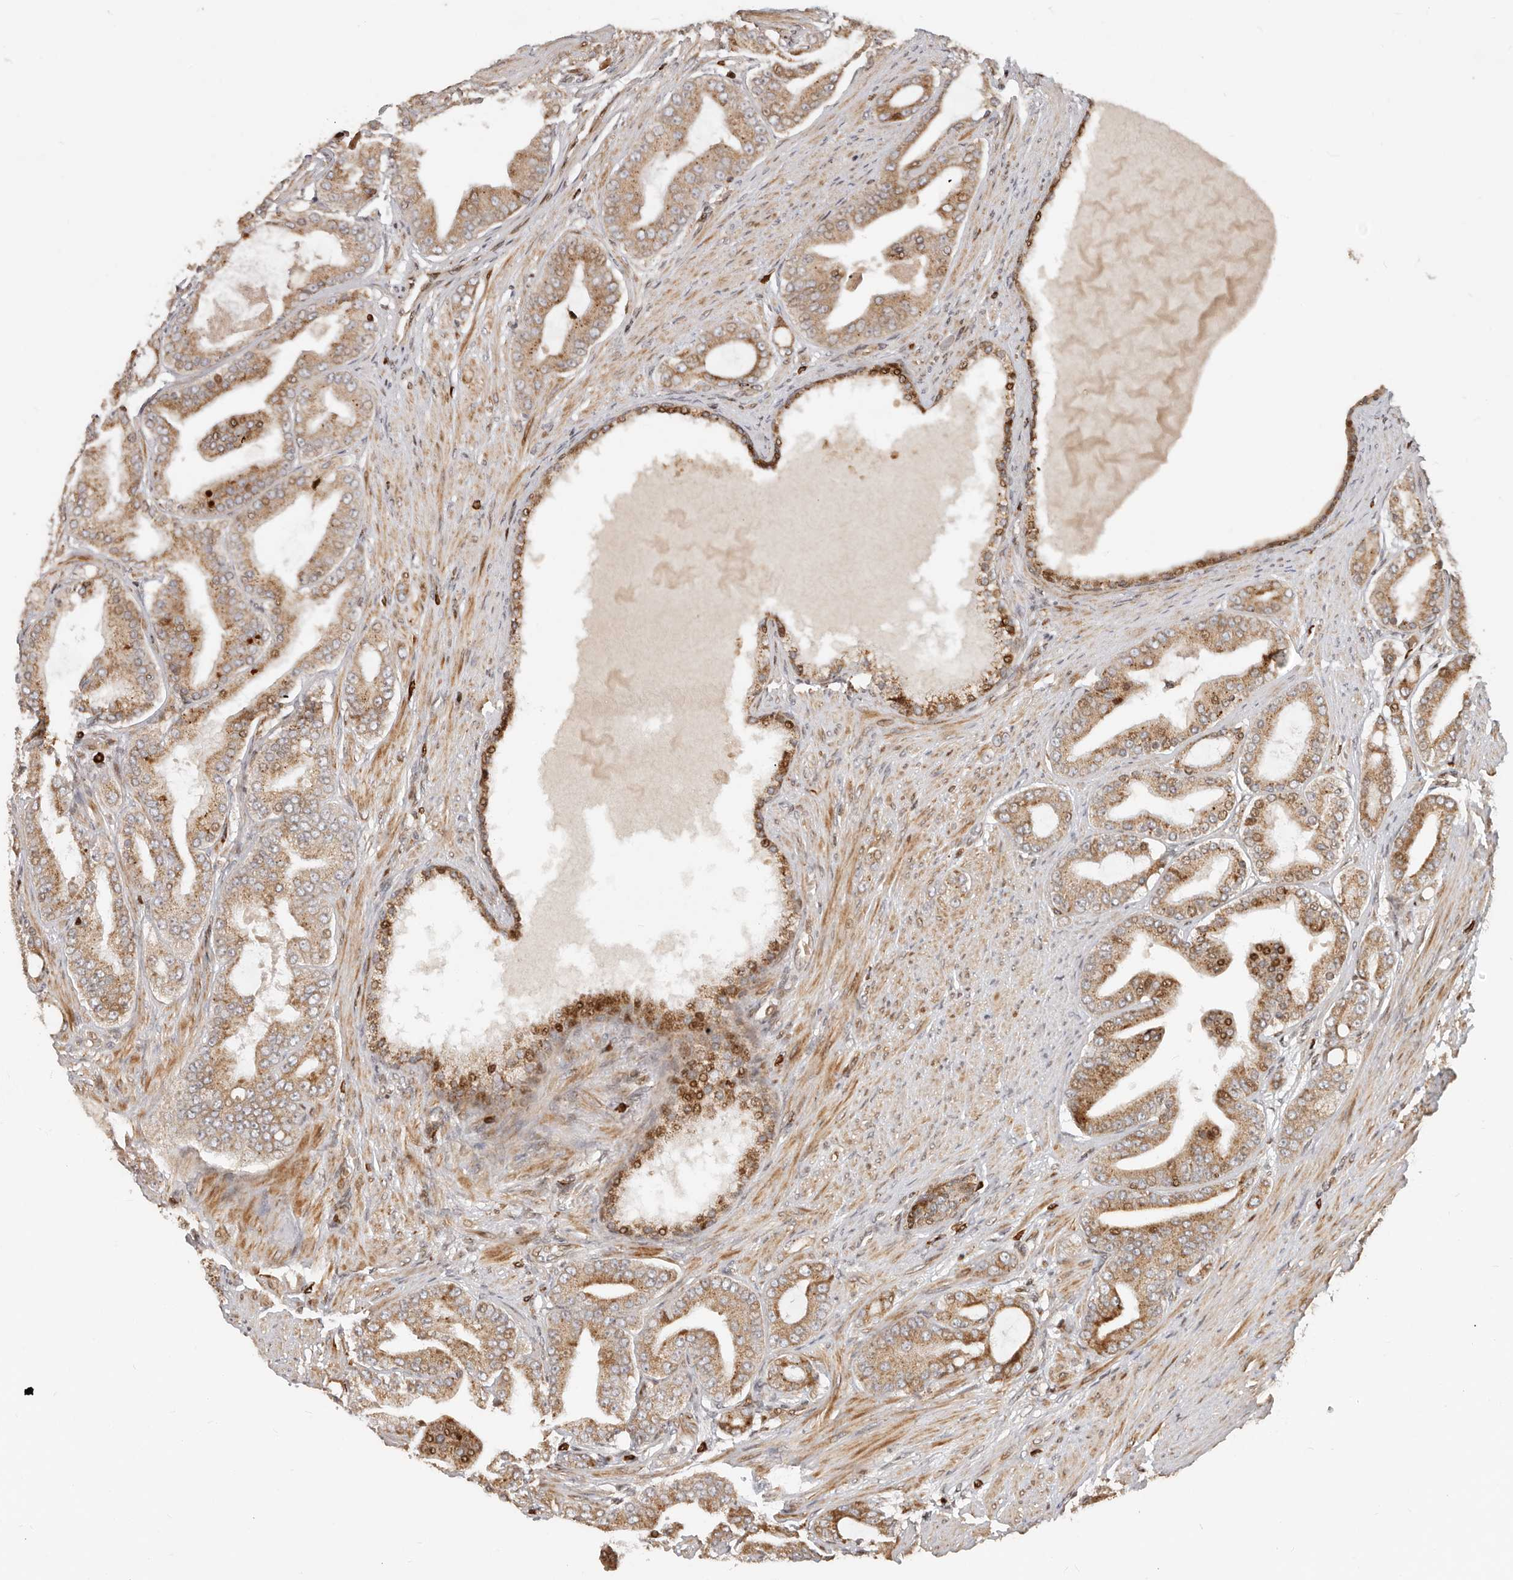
{"staining": {"intensity": "moderate", "quantity": ">75%", "location": "cytoplasmic/membranous"}, "tissue": "prostate cancer", "cell_type": "Tumor cells", "image_type": "cancer", "snomed": [{"axis": "morphology", "description": "Adenocarcinoma, High grade"}, {"axis": "topography", "description": "Prostate"}], "caption": "An immunohistochemistry histopathology image of neoplastic tissue is shown. Protein staining in brown shows moderate cytoplasmic/membranous positivity in prostate cancer within tumor cells.", "gene": "TRIM4", "patient": {"sex": "male", "age": 60}}